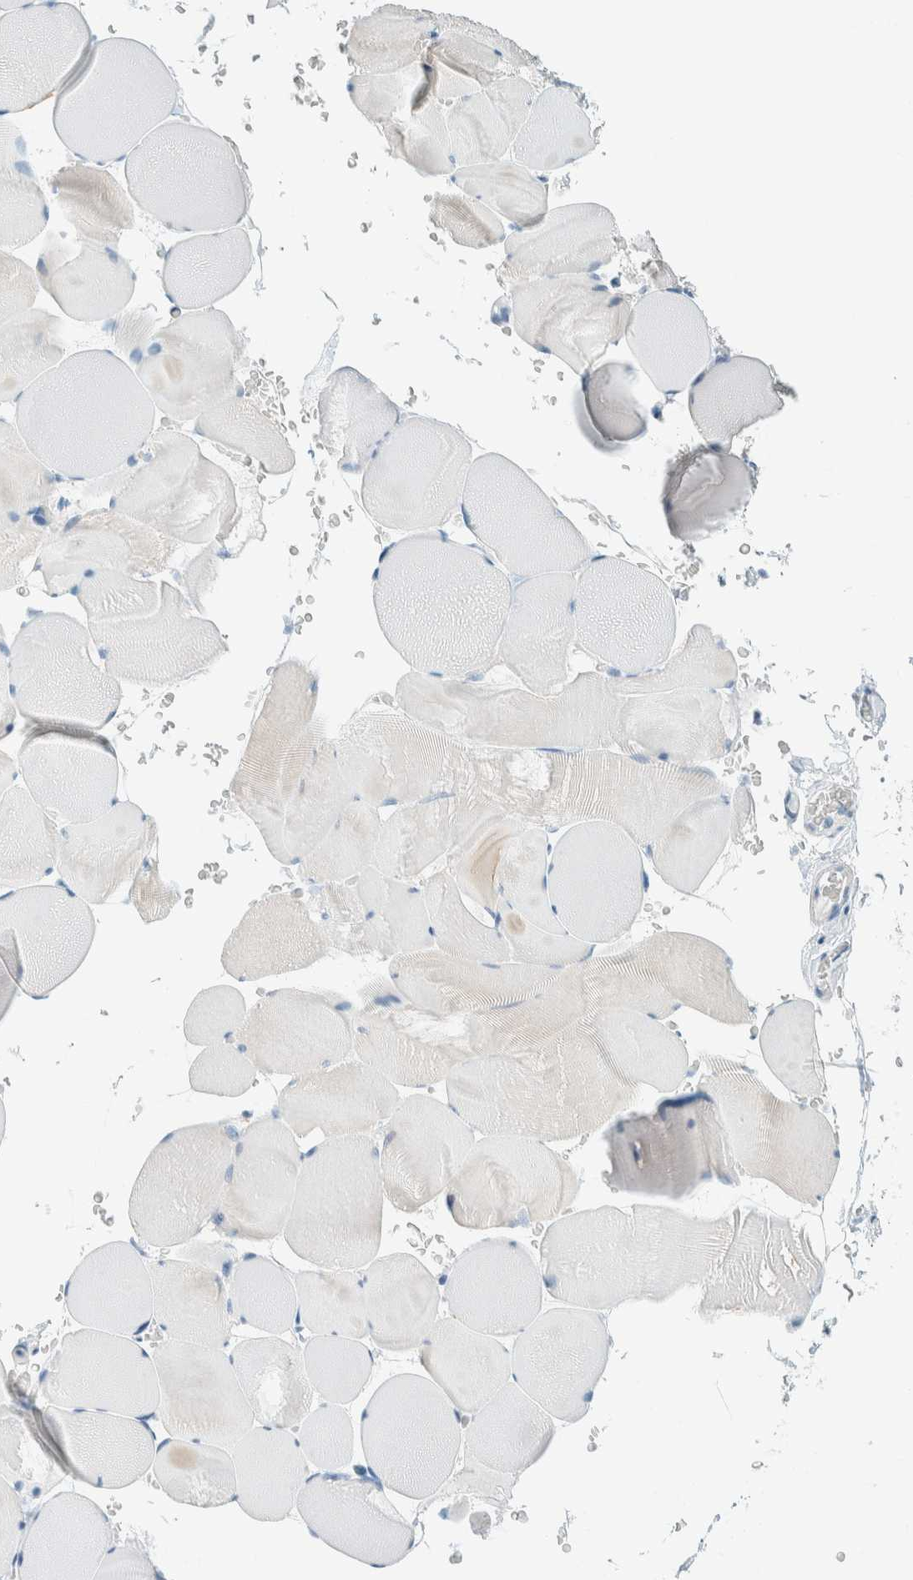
{"staining": {"intensity": "negative", "quantity": "none", "location": "none"}, "tissue": "skeletal muscle", "cell_type": "Myocytes", "image_type": "normal", "snomed": [{"axis": "morphology", "description": "Normal tissue, NOS"}, {"axis": "topography", "description": "Skeletal muscle"}], "caption": "The IHC image has no significant staining in myocytes of skeletal muscle.", "gene": "ALDH7A1", "patient": {"sex": "male", "age": 62}}